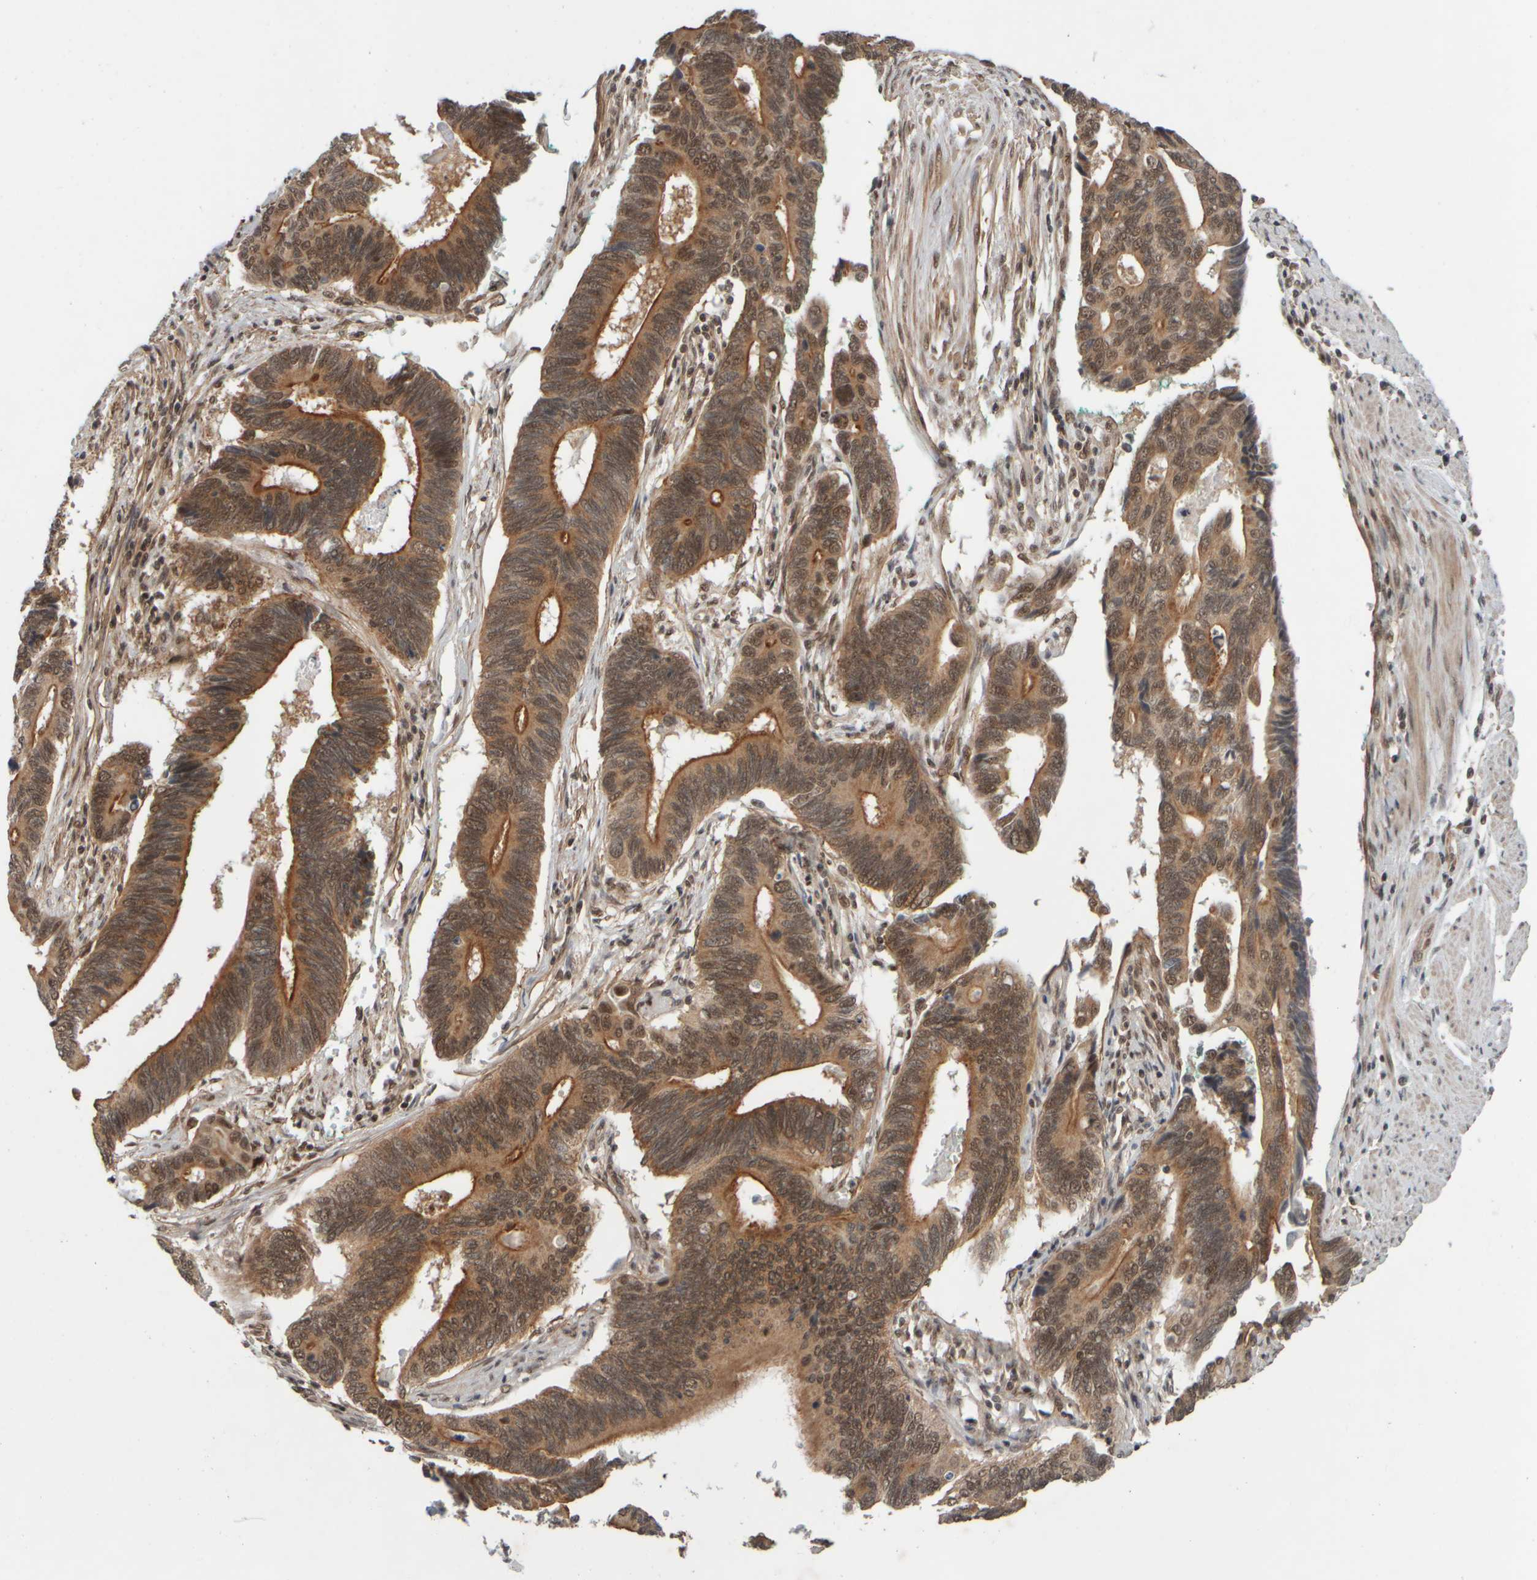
{"staining": {"intensity": "moderate", "quantity": ">75%", "location": "cytoplasmic/membranous"}, "tissue": "pancreatic cancer", "cell_type": "Tumor cells", "image_type": "cancer", "snomed": [{"axis": "morphology", "description": "Adenocarcinoma, NOS"}, {"axis": "topography", "description": "Pancreas"}], "caption": "About >75% of tumor cells in human pancreatic cancer (adenocarcinoma) demonstrate moderate cytoplasmic/membranous protein staining as visualized by brown immunohistochemical staining.", "gene": "SYNRG", "patient": {"sex": "female", "age": 70}}